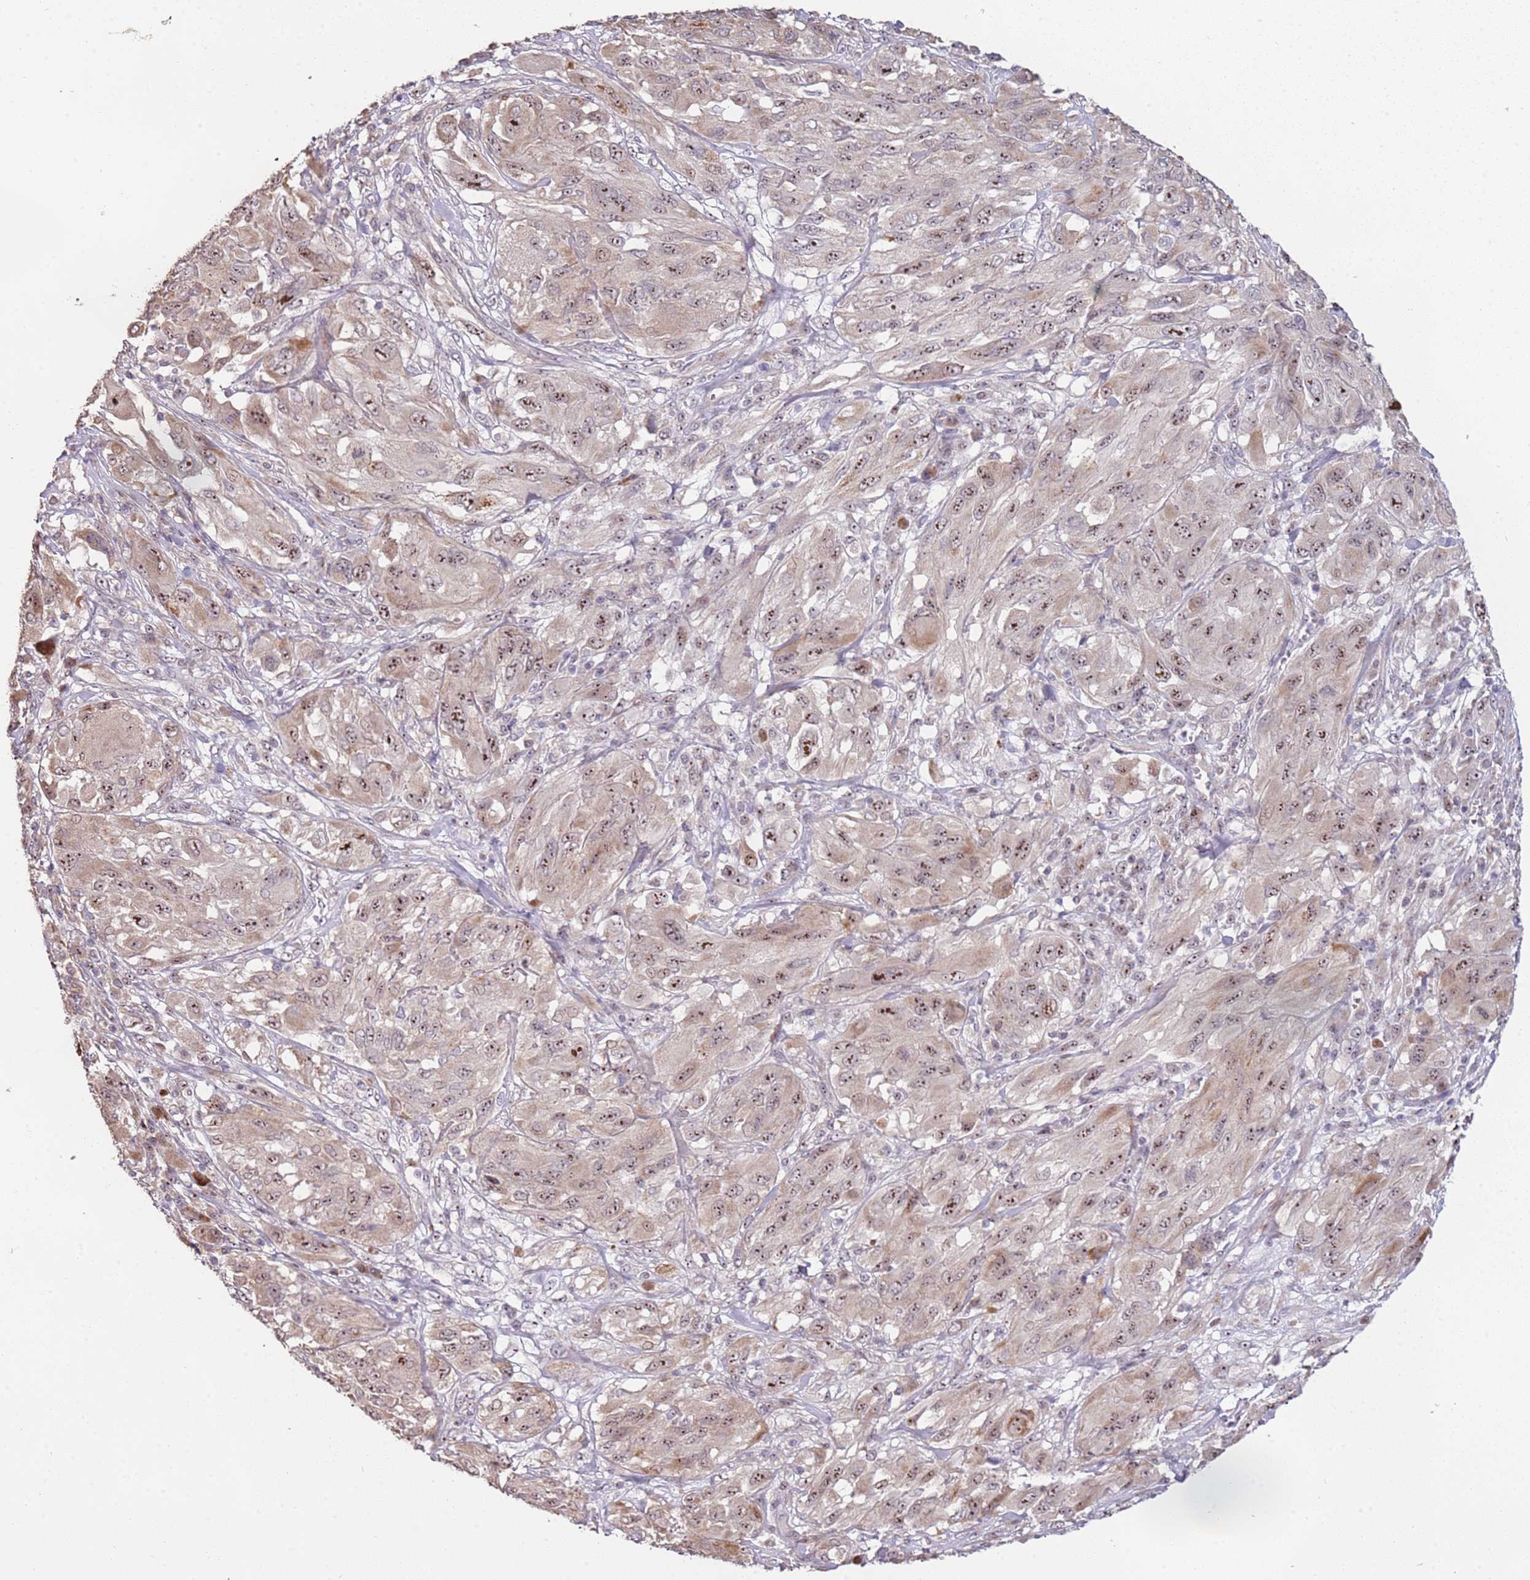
{"staining": {"intensity": "moderate", "quantity": "25%-75%", "location": "nuclear"}, "tissue": "melanoma", "cell_type": "Tumor cells", "image_type": "cancer", "snomed": [{"axis": "morphology", "description": "Malignant melanoma, NOS"}, {"axis": "topography", "description": "Skin"}], "caption": "Malignant melanoma was stained to show a protein in brown. There is medium levels of moderate nuclear expression in approximately 25%-75% of tumor cells.", "gene": "UCMA", "patient": {"sex": "female", "age": 91}}